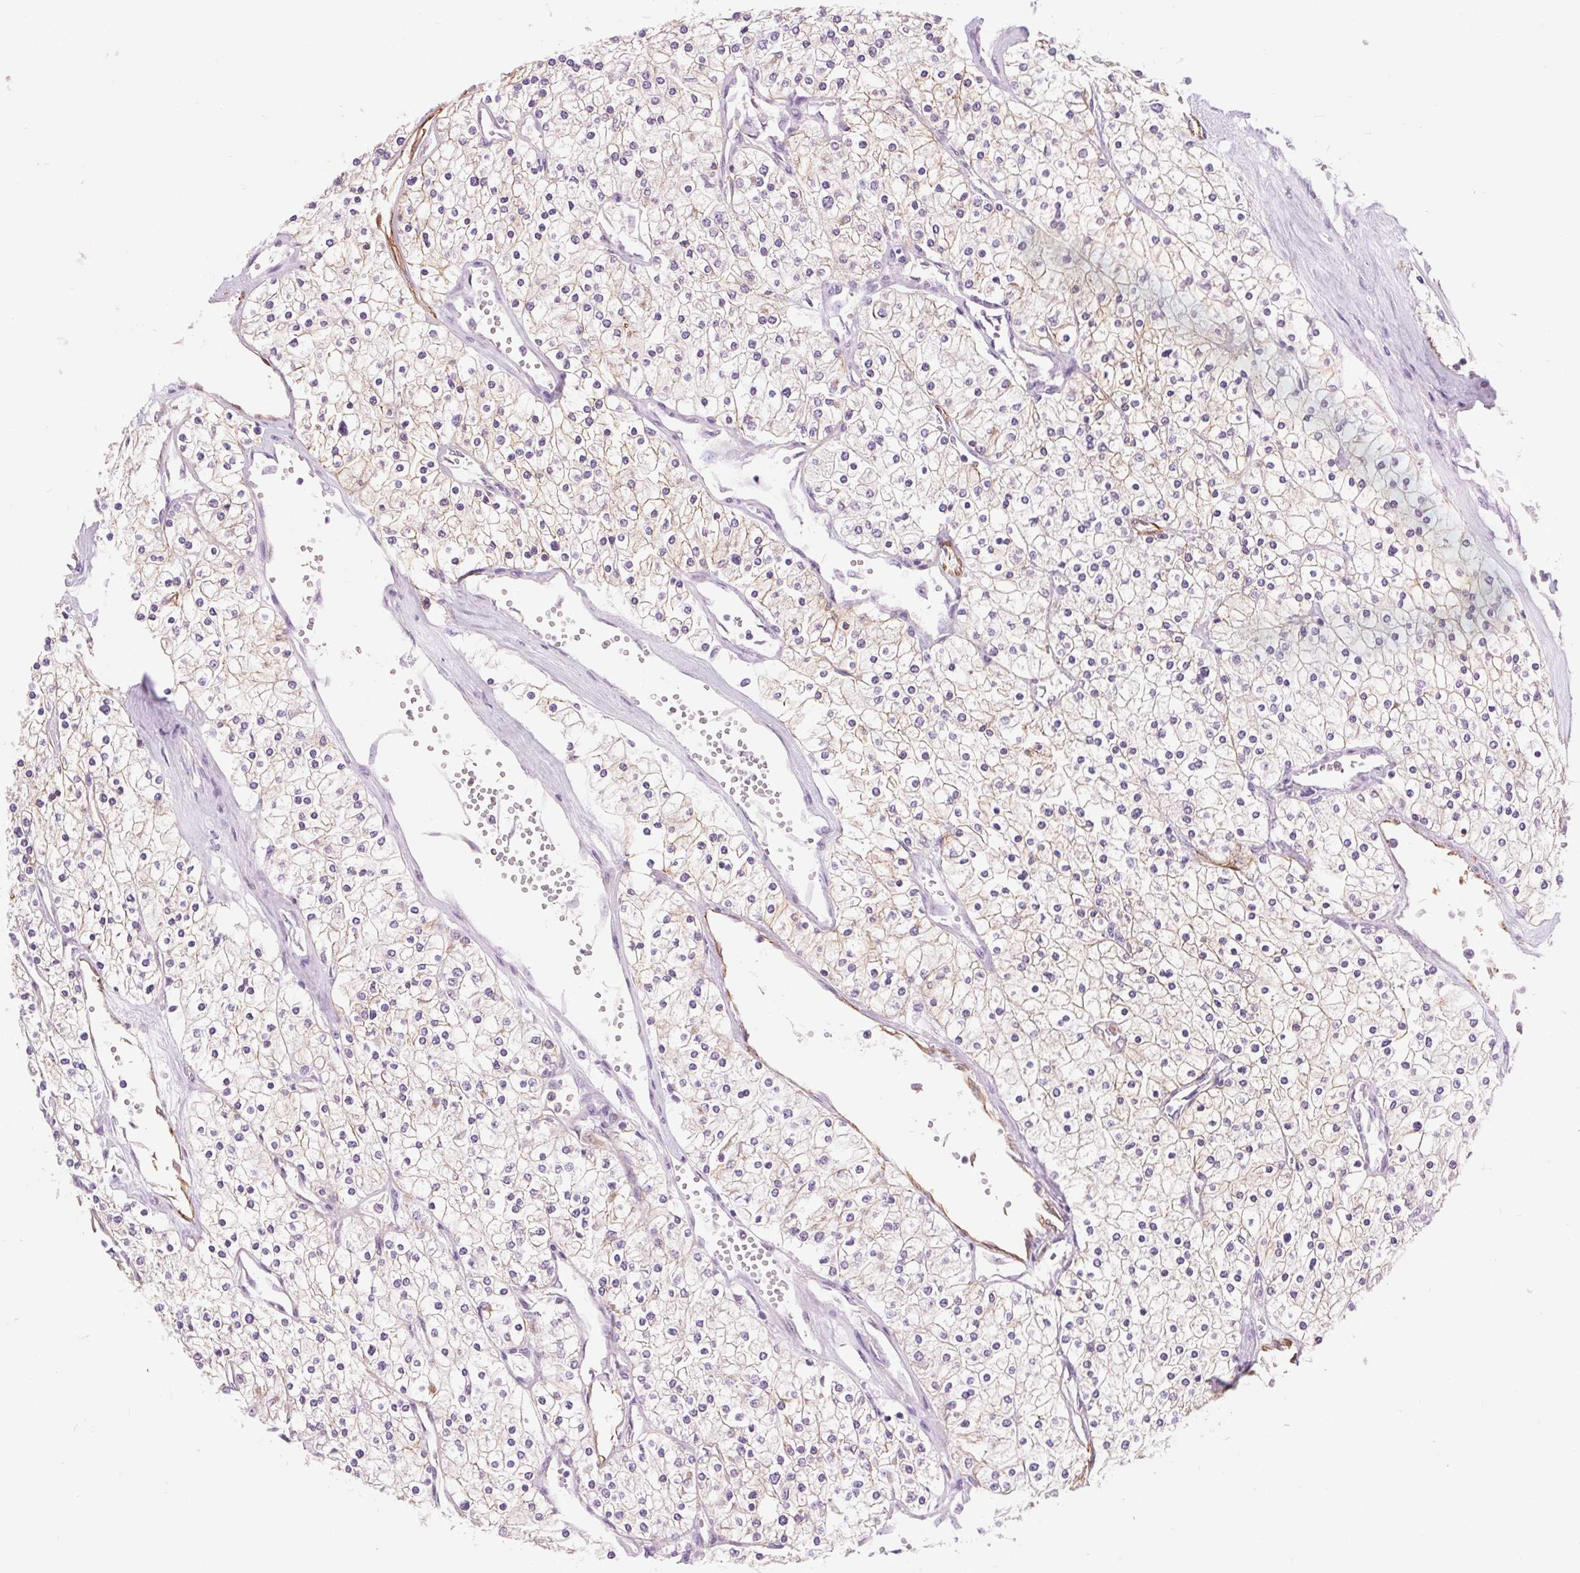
{"staining": {"intensity": "weak", "quantity": "<25%", "location": "cytoplasmic/membranous"}, "tissue": "renal cancer", "cell_type": "Tumor cells", "image_type": "cancer", "snomed": [{"axis": "morphology", "description": "Adenocarcinoma, NOS"}, {"axis": "topography", "description": "Kidney"}], "caption": "This is a image of IHC staining of adenocarcinoma (renal), which shows no positivity in tumor cells.", "gene": "DIXDC1", "patient": {"sex": "male", "age": 80}}